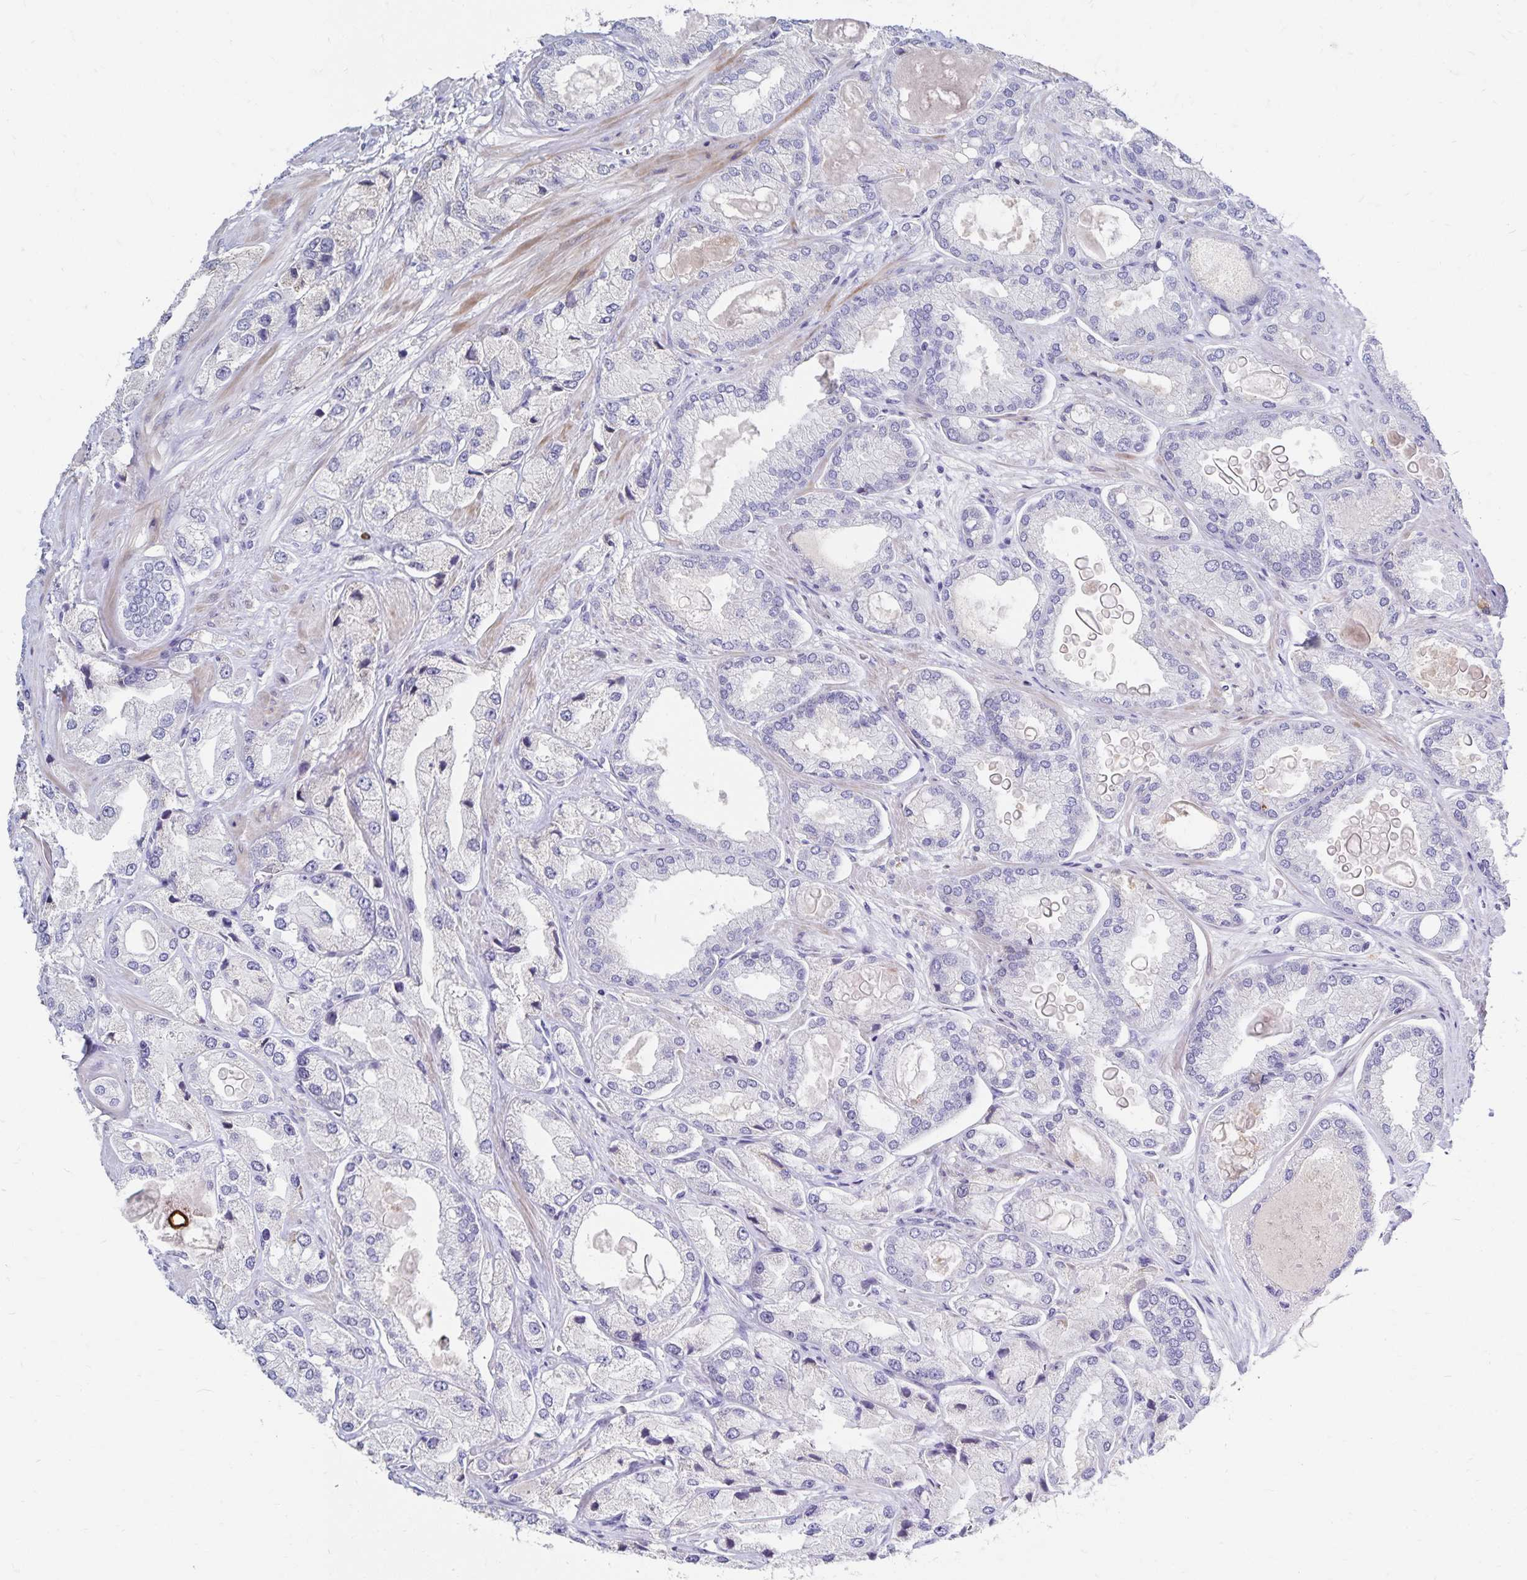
{"staining": {"intensity": "negative", "quantity": "none", "location": "none"}, "tissue": "prostate cancer", "cell_type": "Tumor cells", "image_type": "cancer", "snomed": [{"axis": "morphology", "description": "Adenocarcinoma, High grade"}, {"axis": "topography", "description": "Prostate"}], "caption": "An image of human prostate cancer is negative for staining in tumor cells. The staining was performed using DAB to visualize the protein expression in brown, while the nuclei were stained in blue with hematoxylin (Magnification: 20x).", "gene": "PAX5", "patient": {"sex": "male", "age": 68}}